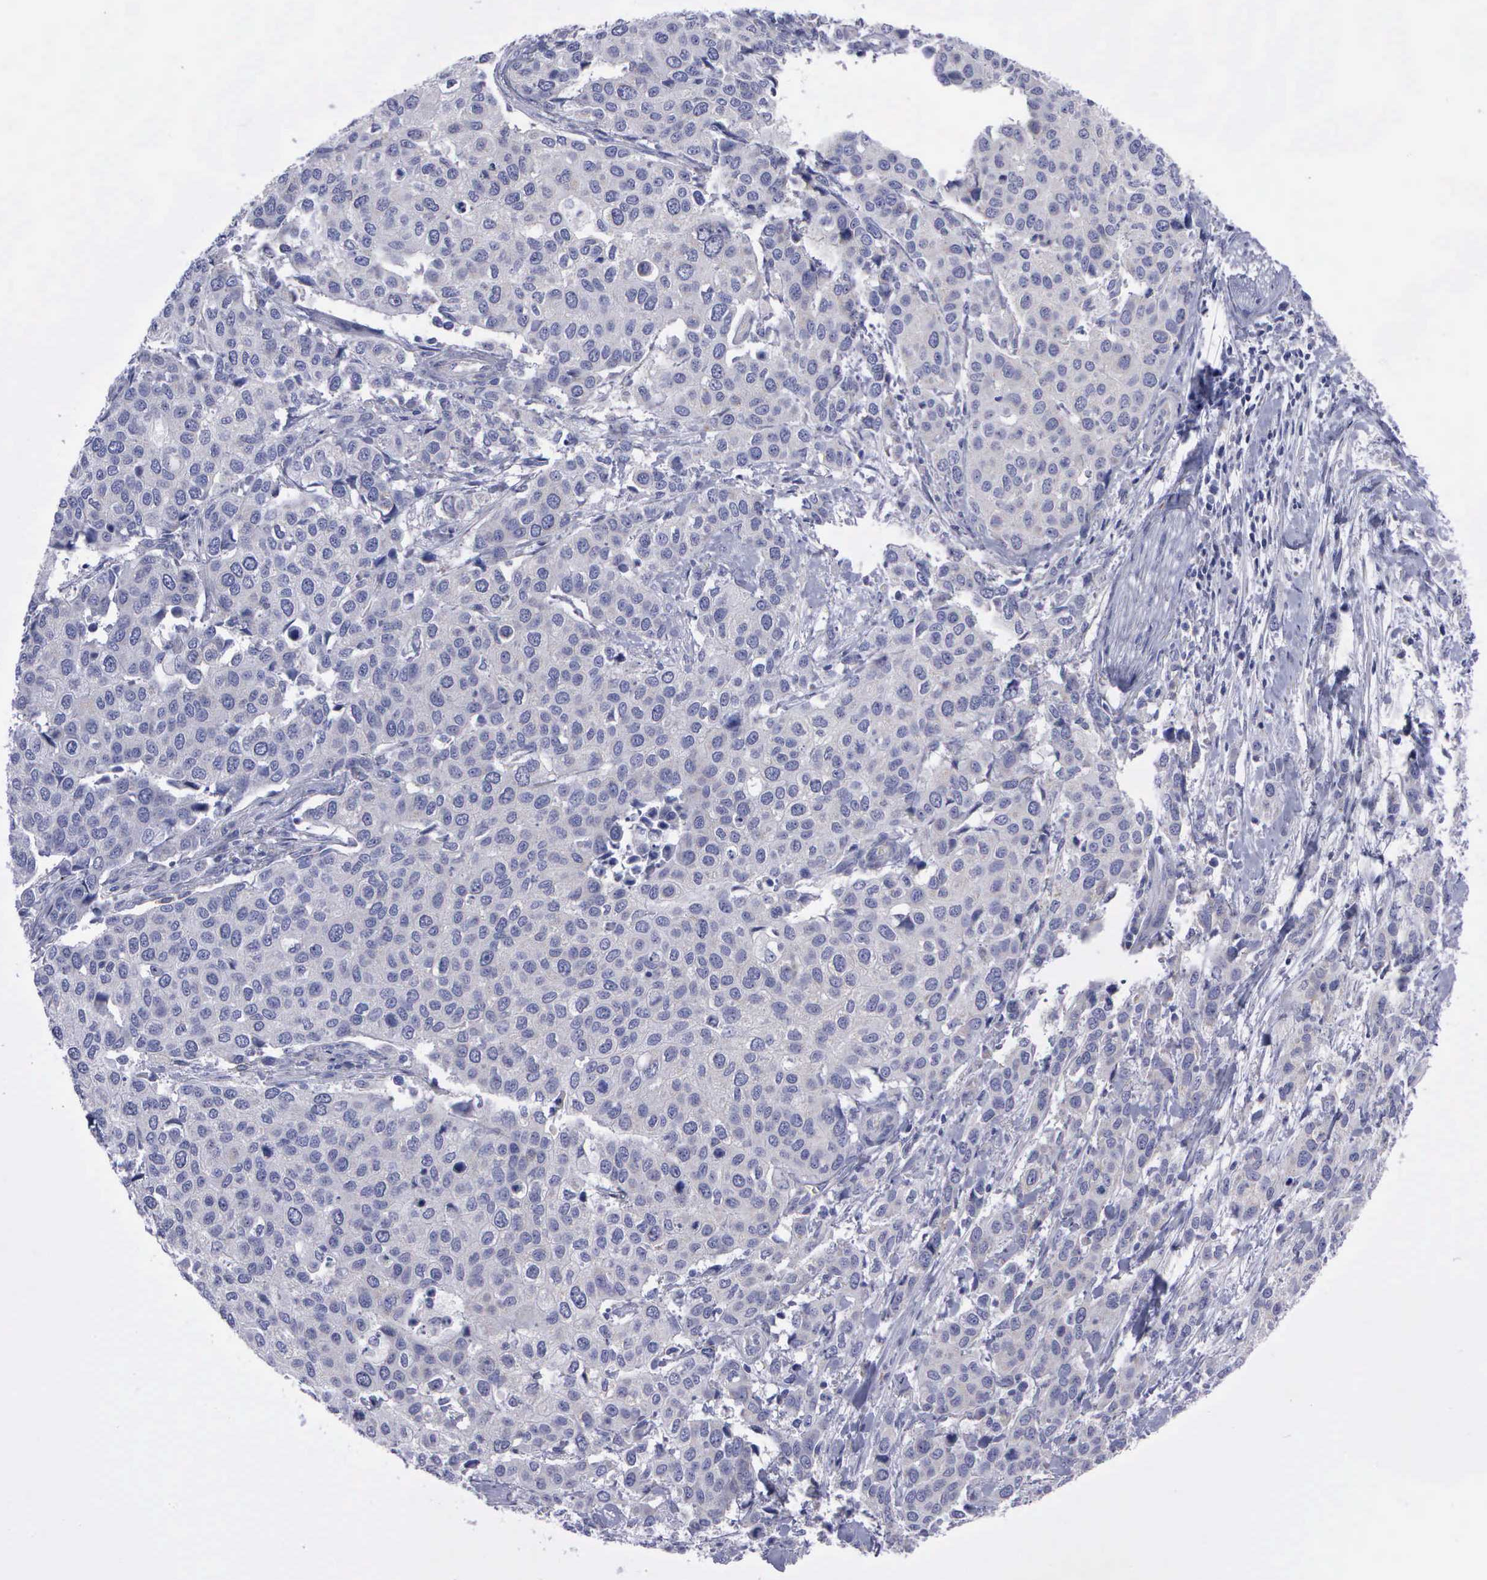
{"staining": {"intensity": "negative", "quantity": "none", "location": "none"}, "tissue": "cervical cancer", "cell_type": "Tumor cells", "image_type": "cancer", "snomed": [{"axis": "morphology", "description": "Squamous cell carcinoma, NOS"}, {"axis": "topography", "description": "Cervix"}], "caption": "DAB (3,3'-diaminobenzidine) immunohistochemical staining of human cervical cancer displays no significant staining in tumor cells.", "gene": "APOOL", "patient": {"sex": "female", "age": 54}}